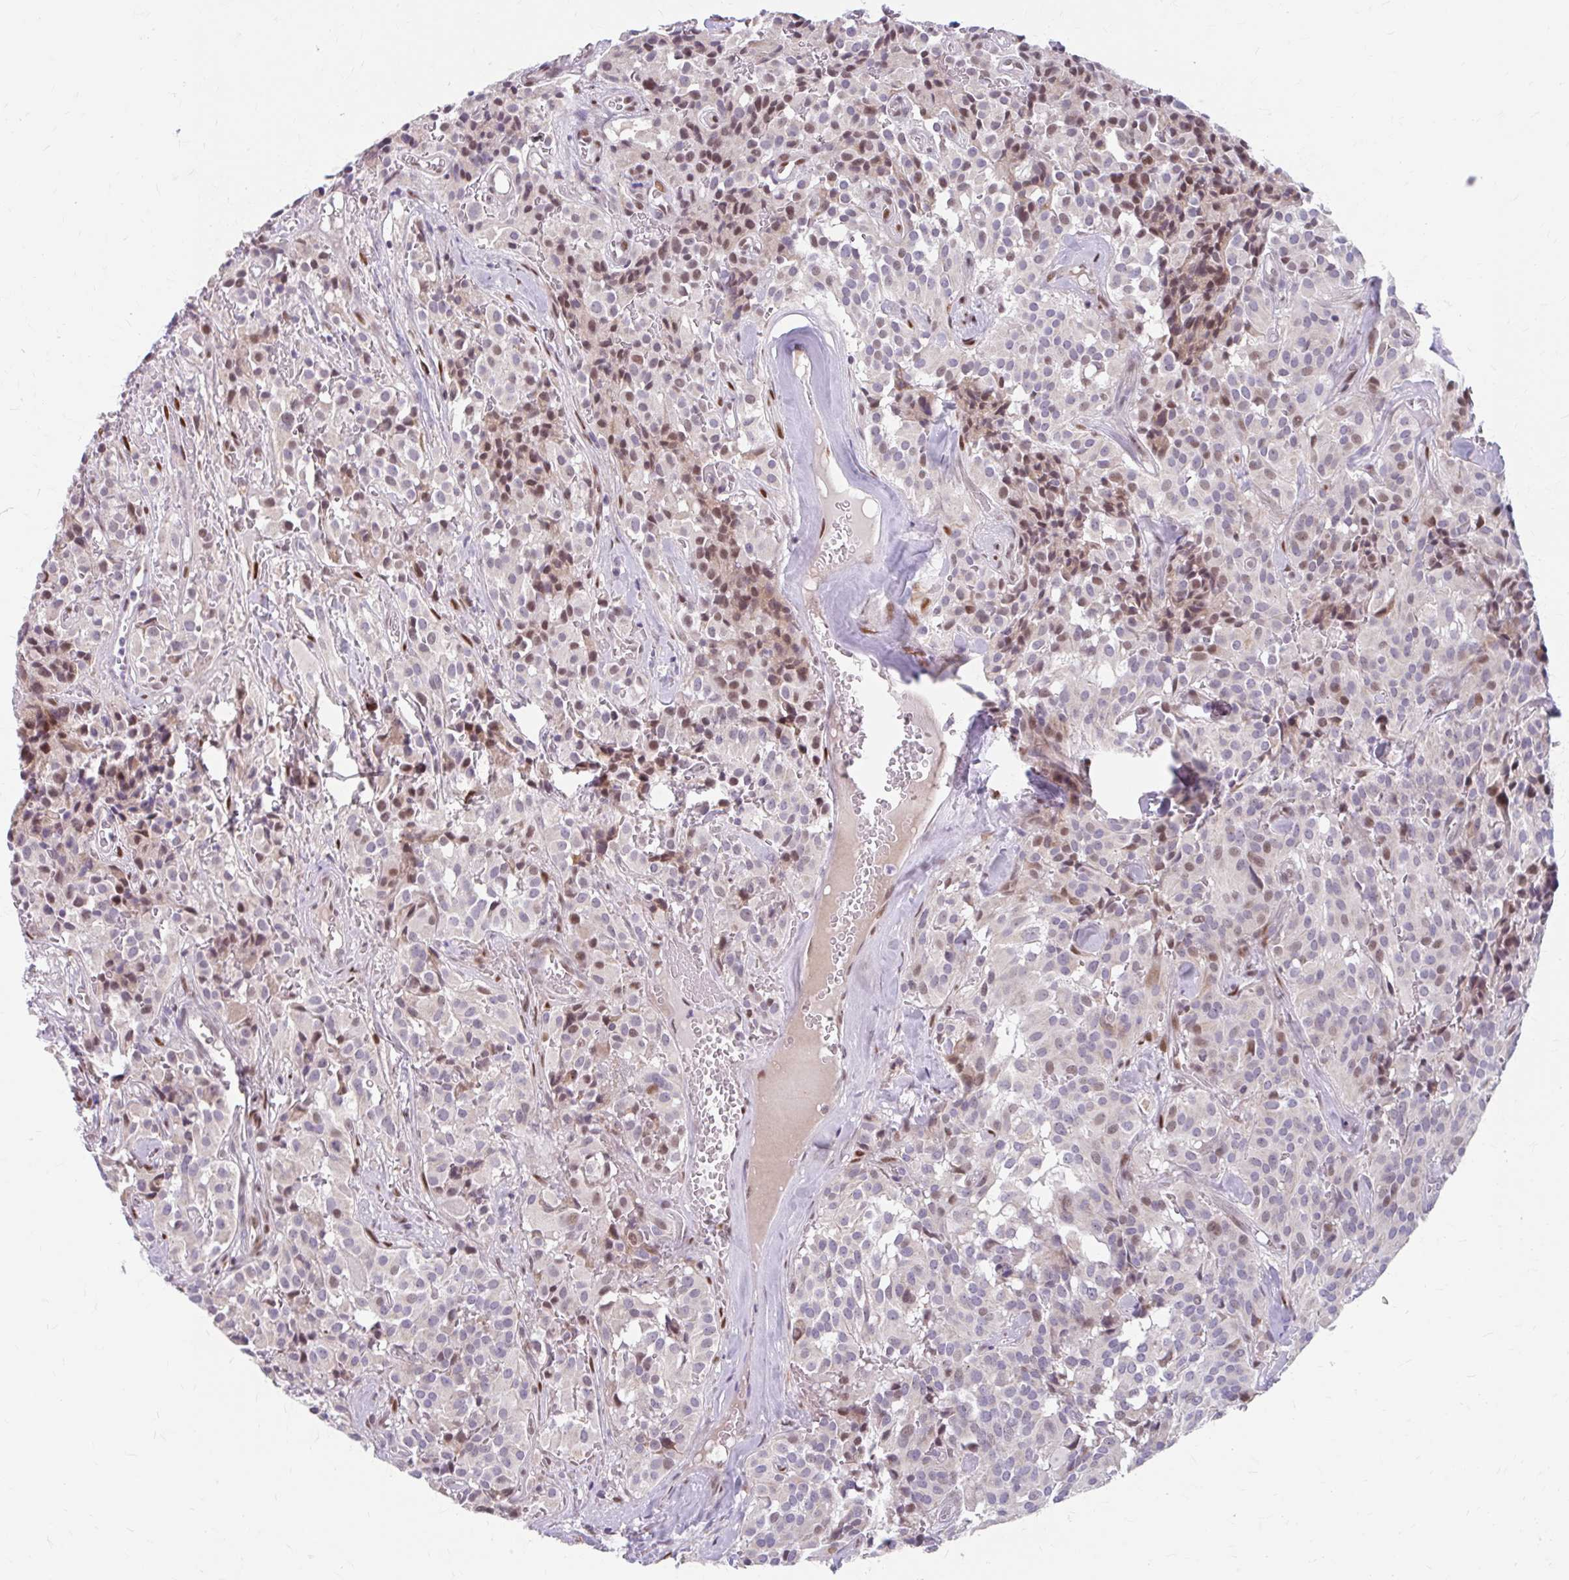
{"staining": {"intensity": "moderate", "quantity": "<25%", "location": "nuclear"}, "tissue": "glioma", "cell_type": "Tumor cells", "image_type": "cancer", "snomed": [{"axis": "morphology", "description": "Glioma, malignant, Low grade"}, {"axis": "topography", "description": "Brain"}], "caption": "Protein expression analysis of human glioma reveals moderate nuclear positivity in about <25% of tumor cells.", "gene": "BEAN1", "patient": {"sex": "male", "age": 42}}